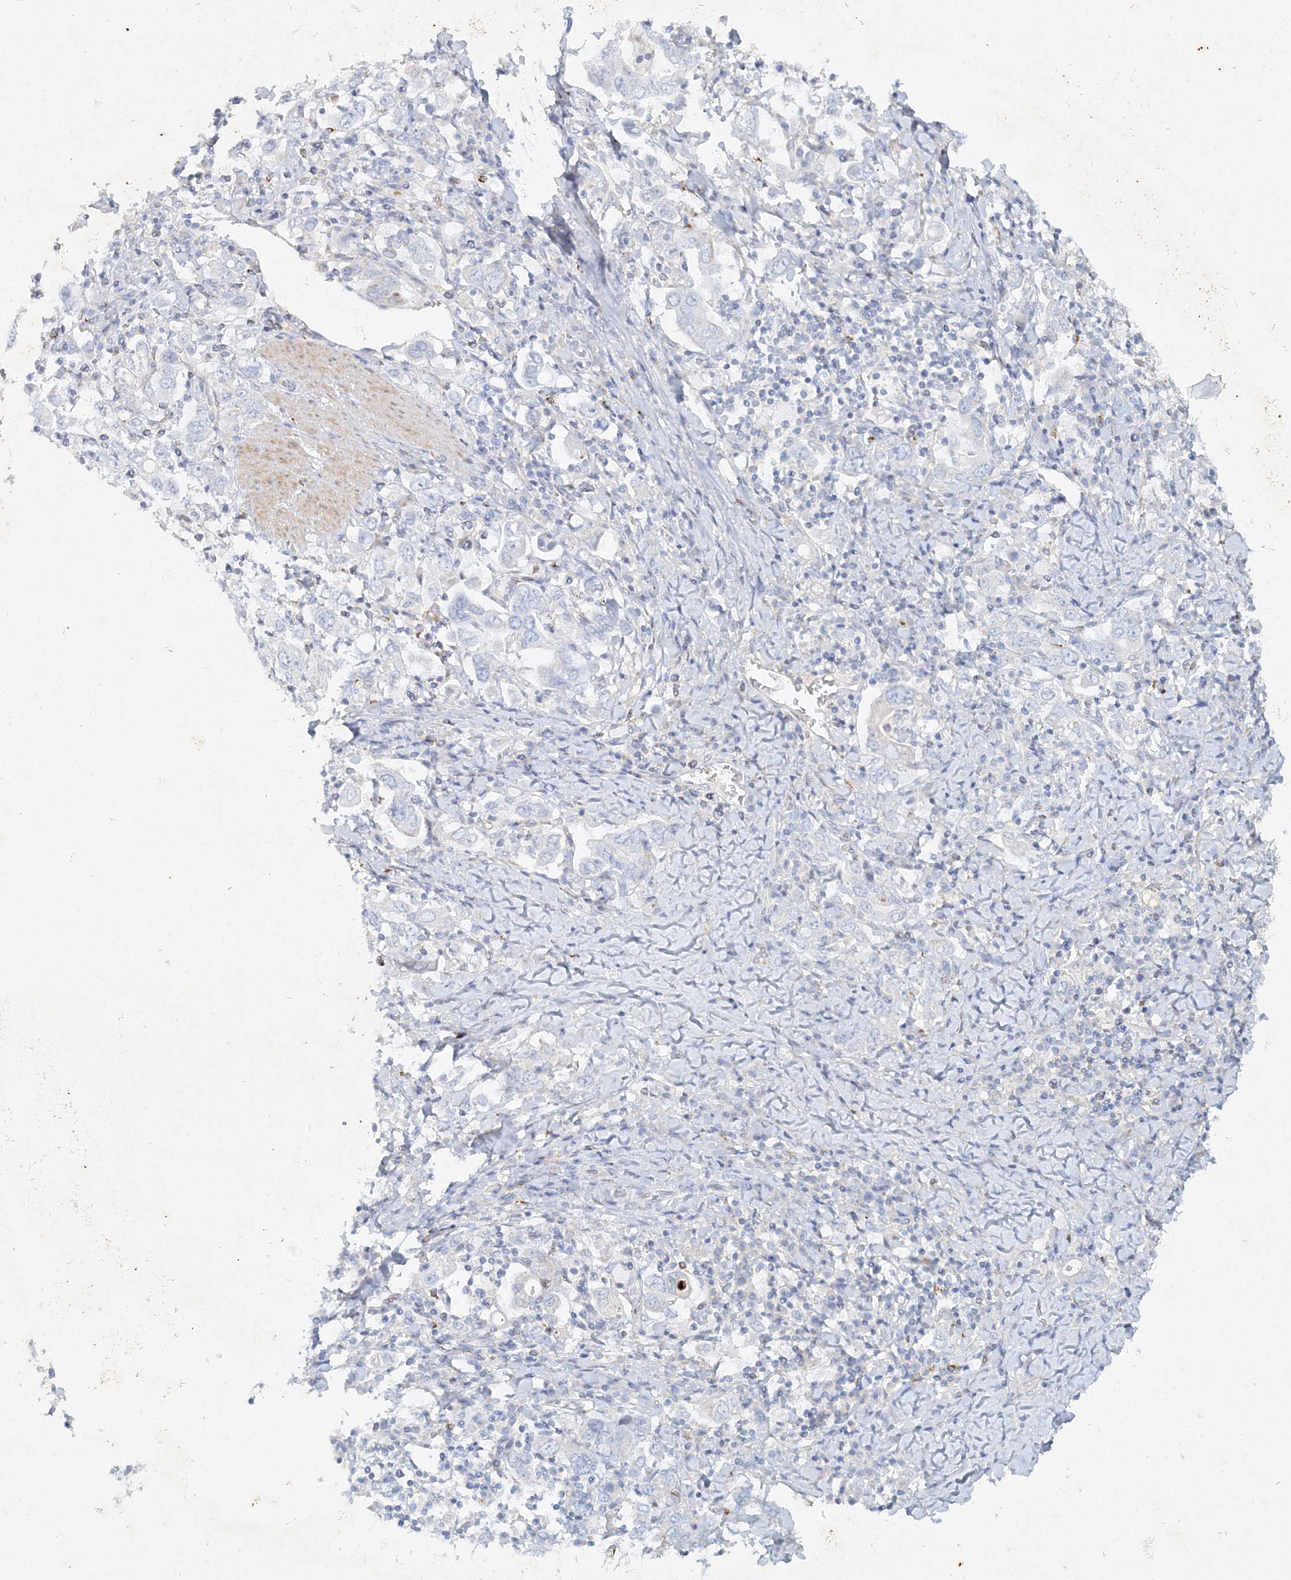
{"staining": {"intensity": "negative", "quantity": "none", "location": "none"}, "tissue": "stomach cancer", "cell_type": "Tumor cells", "image_type": "cancer", "snomed": [{"axis": "morphology", "description": "Adenocarcinoma, NOS"}, {"axis": "topography", "description": "Stomach, upper"}], "caption": "An IHC histopathology image of stomach cancer is shown. There is no staining in tumor cells of stomach cancer.", "gene": "DNAH1", "patient": {"sex": "male", "age": 62}}